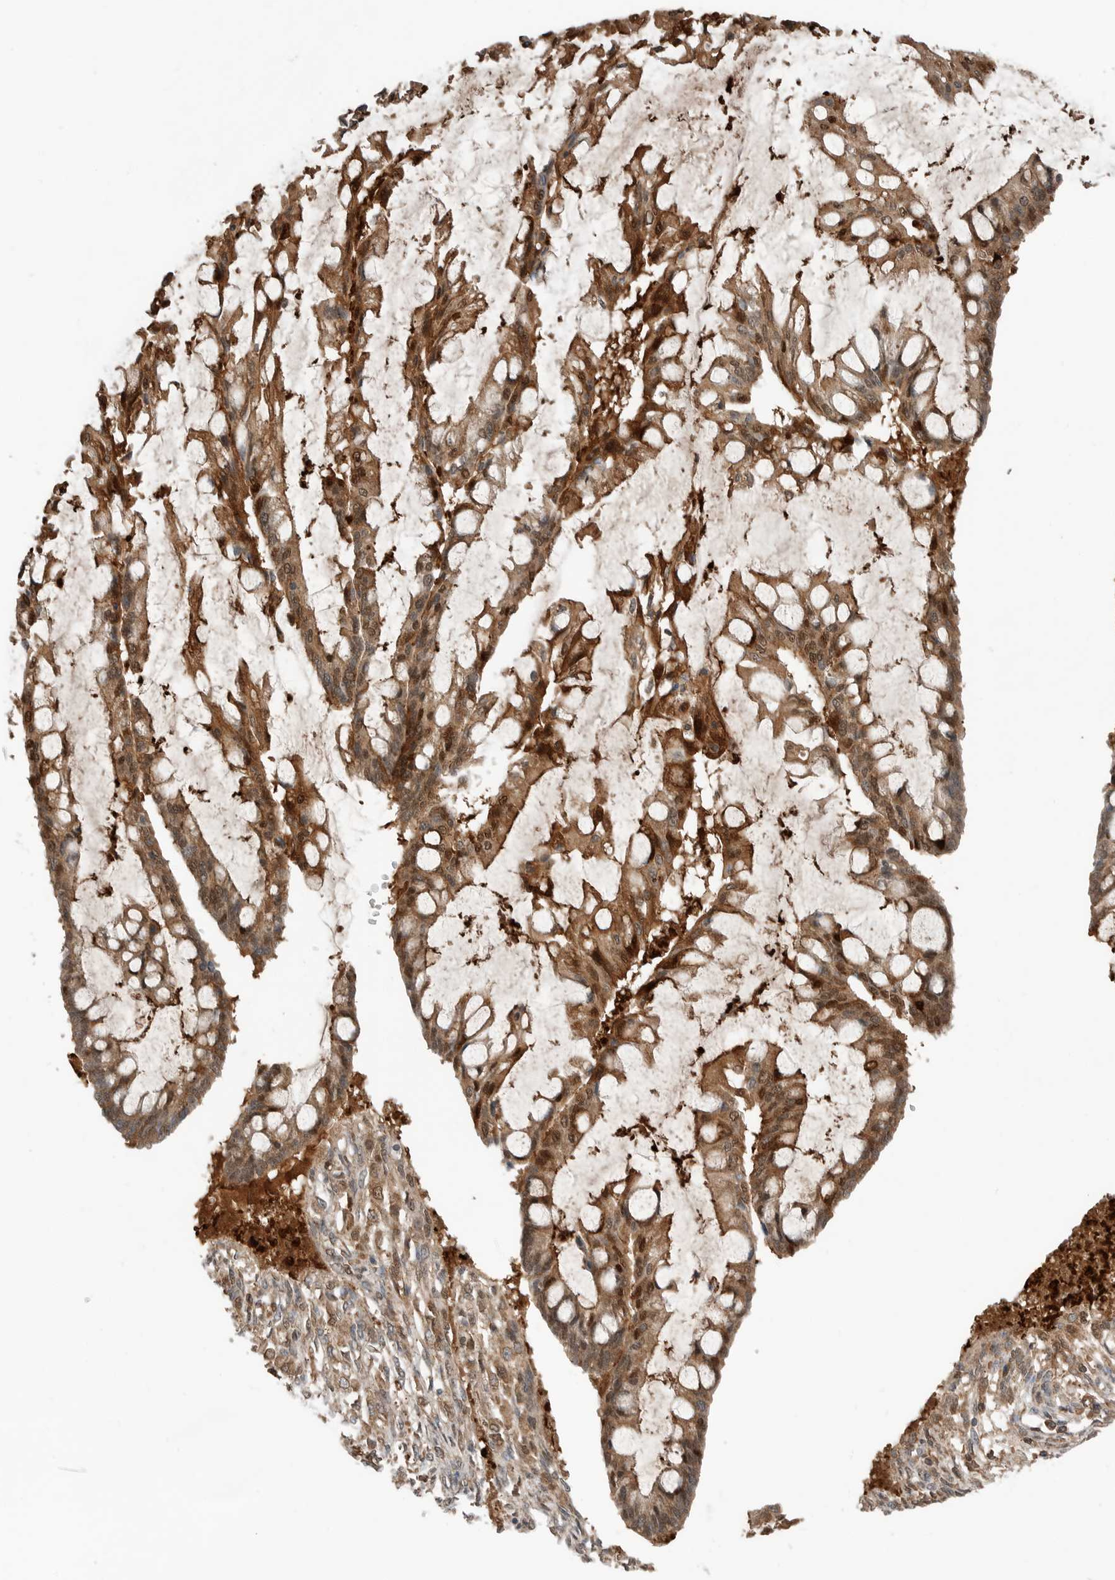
{"staining": {"intensity": "moderate", "quantity": ">75%", "location": "cytoplasmic/membranous,nuclear"}, "tissue": "ovarian cancer", "cell_type": "Tumor cells", "image_type": "cancer", "snomed": [{"axis": "morphology", "description": "Cystadenocarcinoma, mucinous, NOS"}, {"axis": "topography", "description": "Ovary"}], "caption": "Brown immunohistochemical staining in human ovarian cancer demonstrates moderate cytoplasmic/membranous and nuclear staining in approximately >75% of tumor cells.", "gene": "XPNPEP1", "patient": {"sex": "female", "age": 73}}